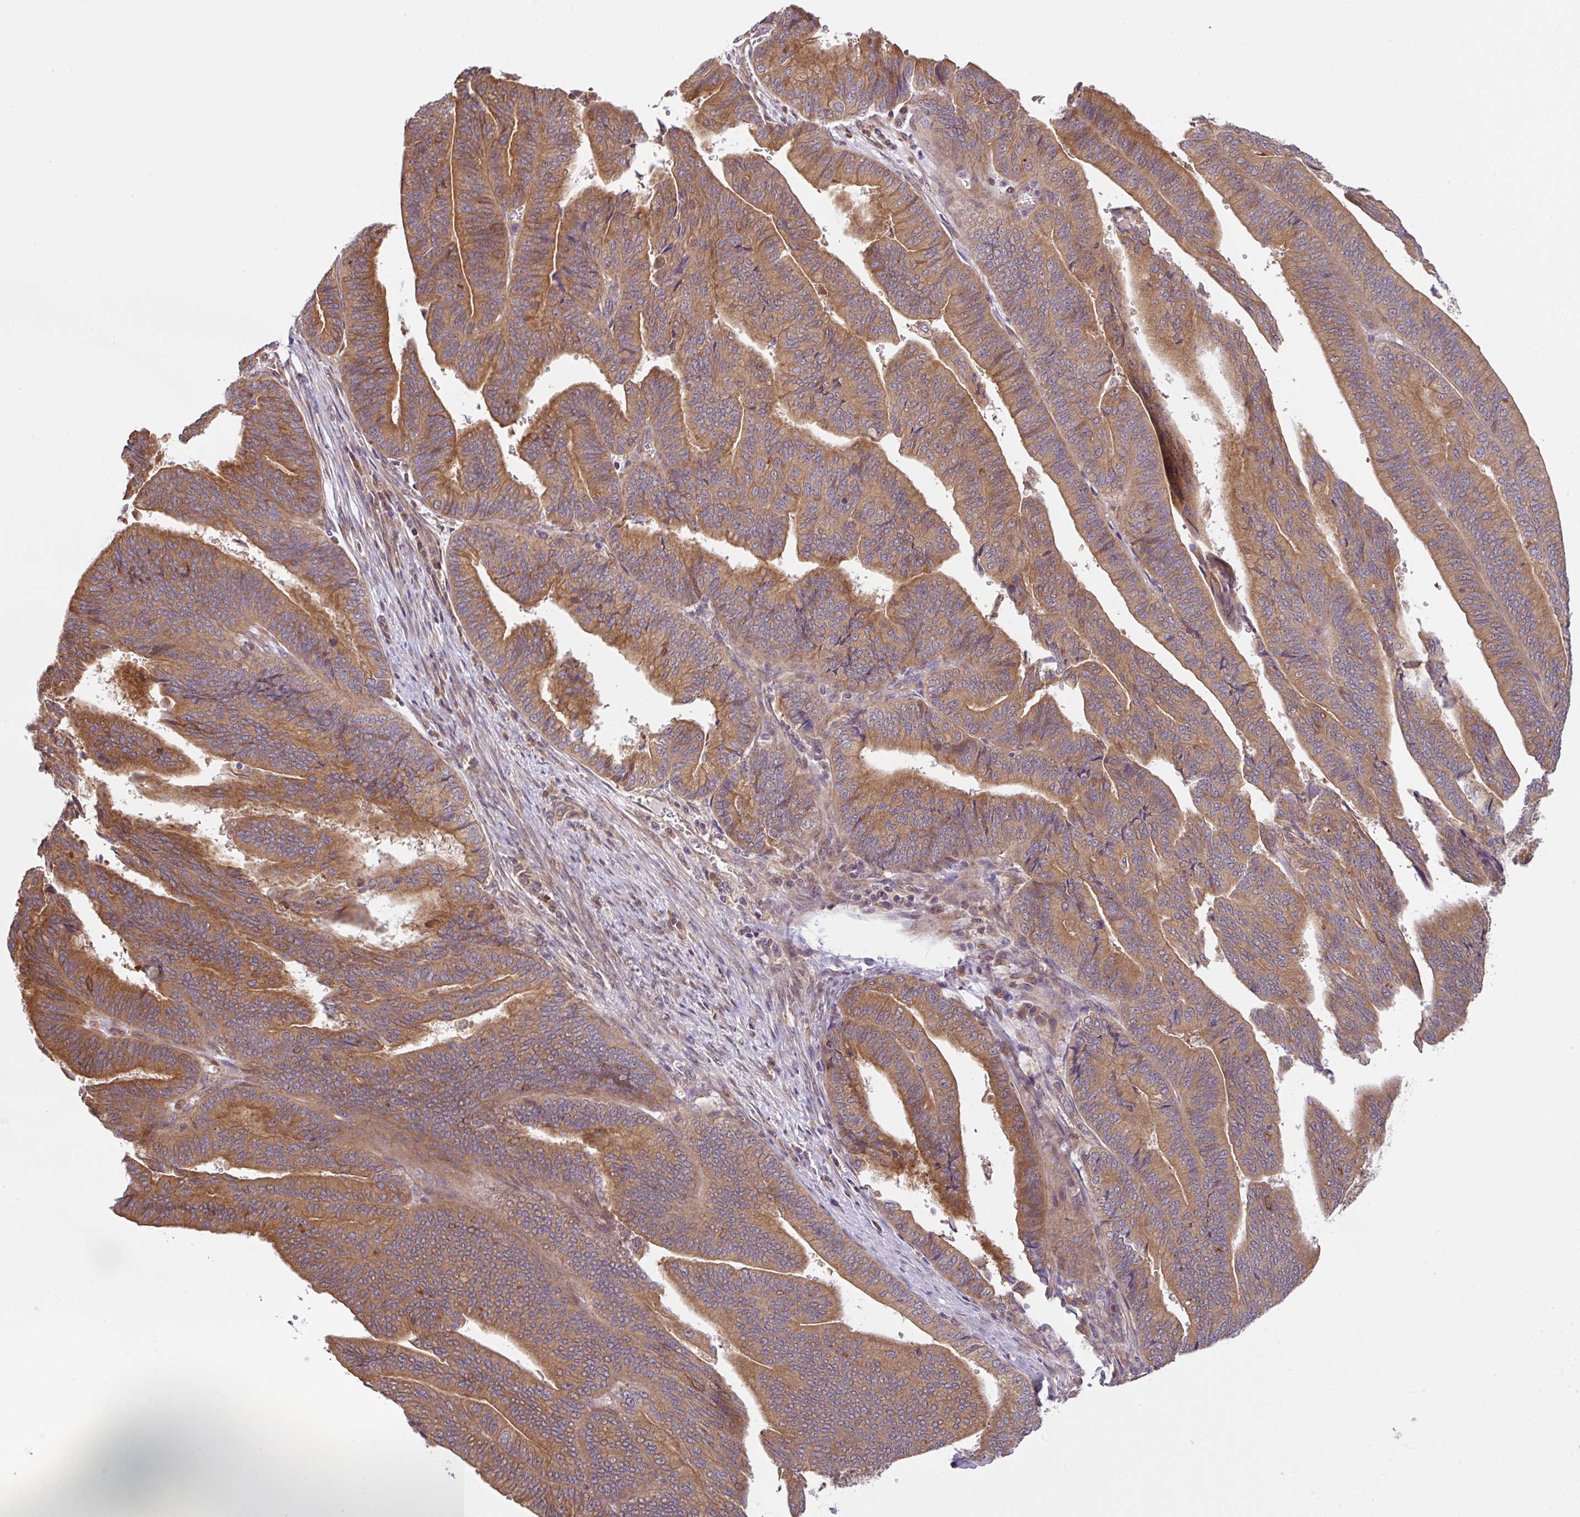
{"staining": {"intensity": "moderate", "quantity": ">75%", "location": "cytoplasmic/membranous"}, "tissue": "endometrial cancer", "cell_type": "Tumor cells", "image_type": "cancer", "snomed": [{"axis": "morphology", "description": "Adenocarcinoma, NOS"}, {"axis": "topography", "description": "Endometrium"}], "caption": "This image exhibits immunohistochemistry (IHC) staining of endometrial cancer (adenocarcinoma), with medium moderate cytoplasmic/membranous staining in approximately >75% of tumor cells.", "gene": "UBE4A", "patient": {"sex": "female", "age": 65}}